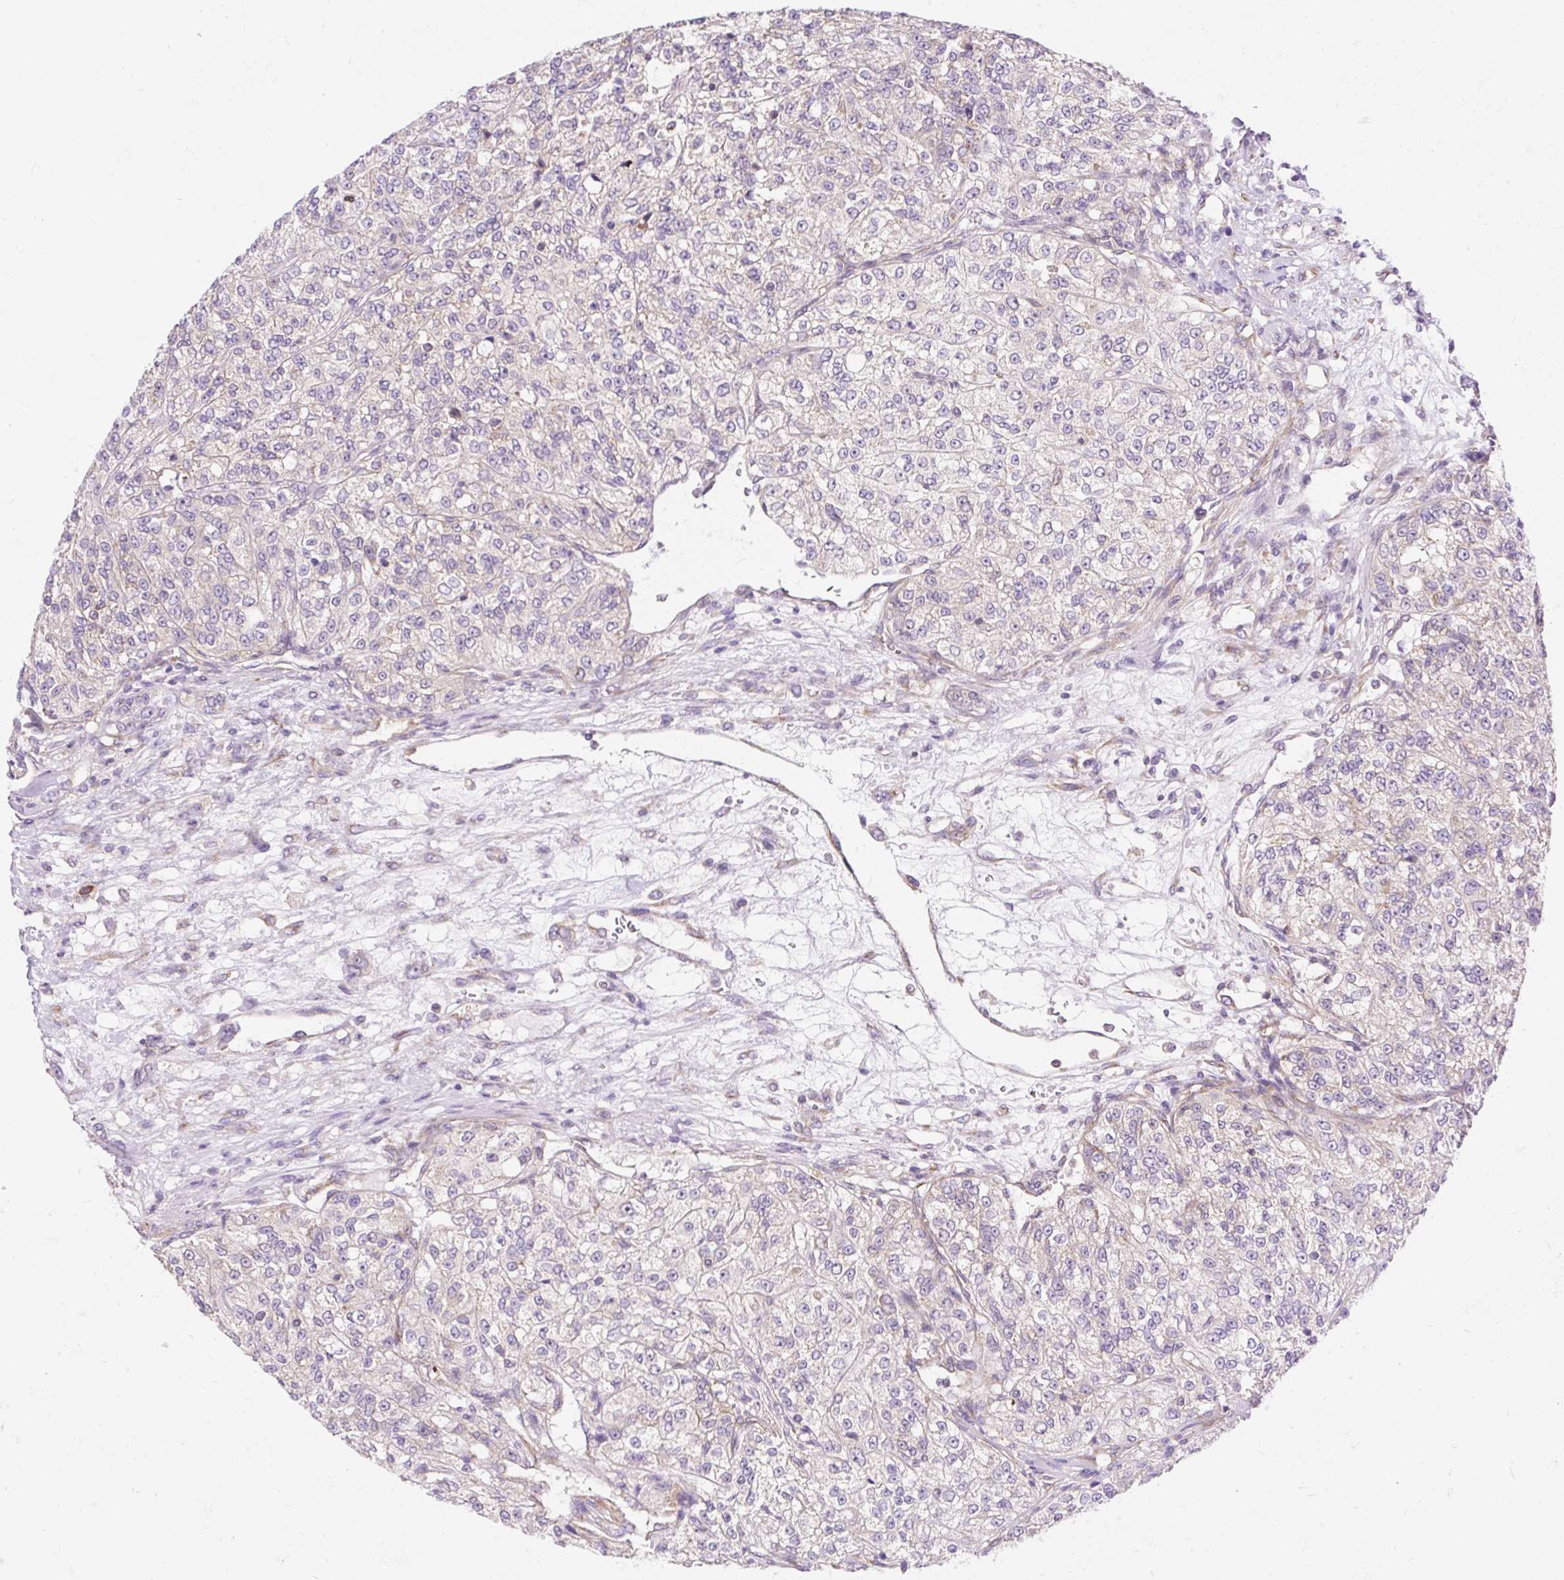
{"staining": {"intensity": "negative", "quantity": "none", "location": "none"}, "tissue": "renal cancer", "cell_type": "Tumor cells", "image_type": "cancer", "snomed": [{"axis": "morphology", "description": "Adenocarcinoma, NOS"}, {"axis": "topography", "description": "Kidney"}], "caption": "This is a image of immunohistochemistry staining of renal cancer, which shows no positivity in tumor cells.", "gene": "GPR45", "patient": {"sex": "female", "age": 63}}